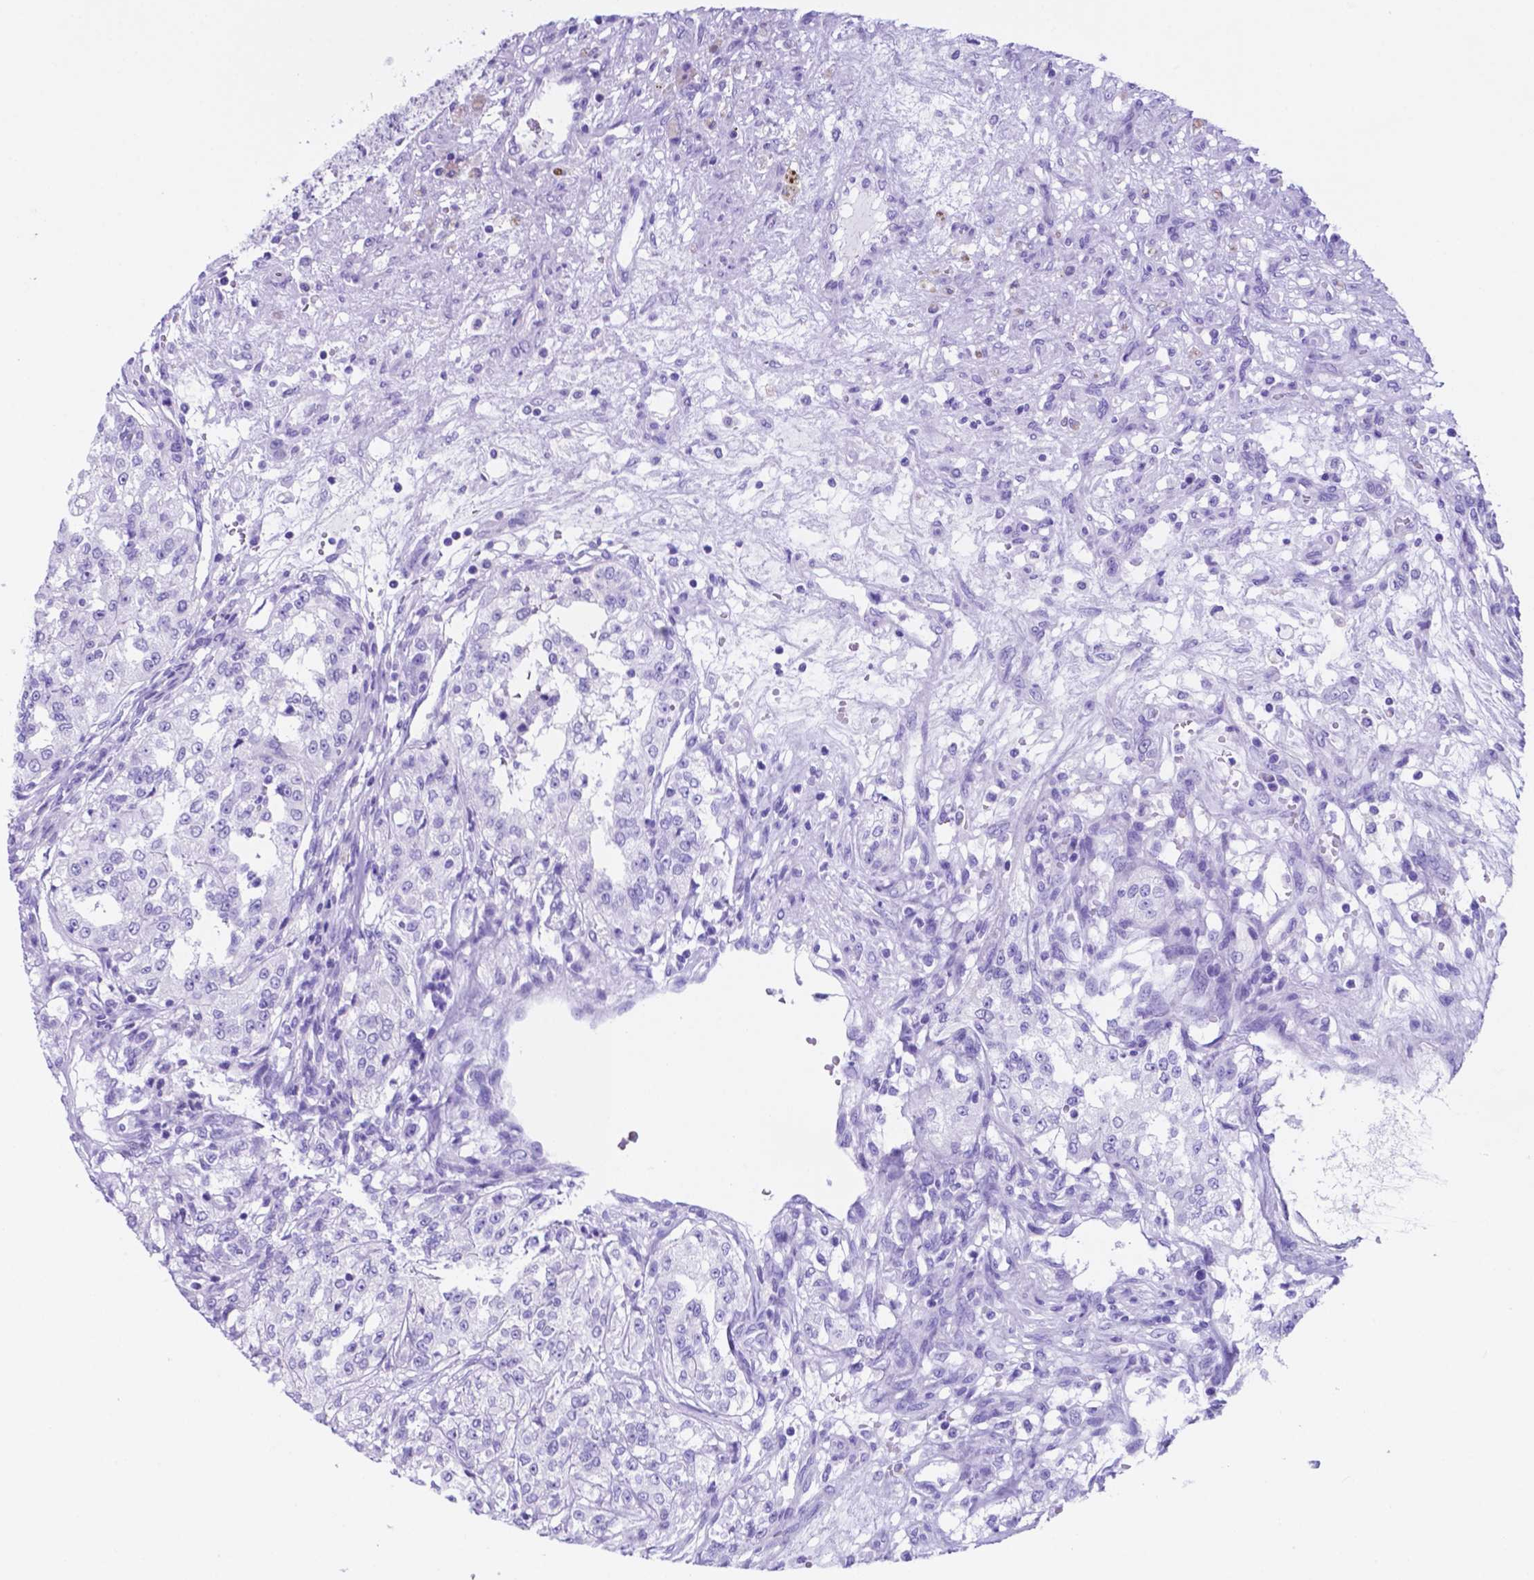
{"staining": {"intensity": "negative", "quantity": "none", "location": "none"}, "tissue": "renal cancer", "cell_type": "Tumor cells", "image_type": "cancer", "snomed": [{"axis": "morphology", "description": "Adenocarcinoma, NOS"}, {"axis": "topography", "description": "Kidney"}], "caption": "IHC of renal adenocarcinoma displays no expression in tumor cells. (Brightfield microscopy of DAB (3,3'-diaminobenzidine) immunohistochemistry (IHC) at high magnification).", "gene": "DNAAF8", "patient": {"sex": "female", "age": 63}}